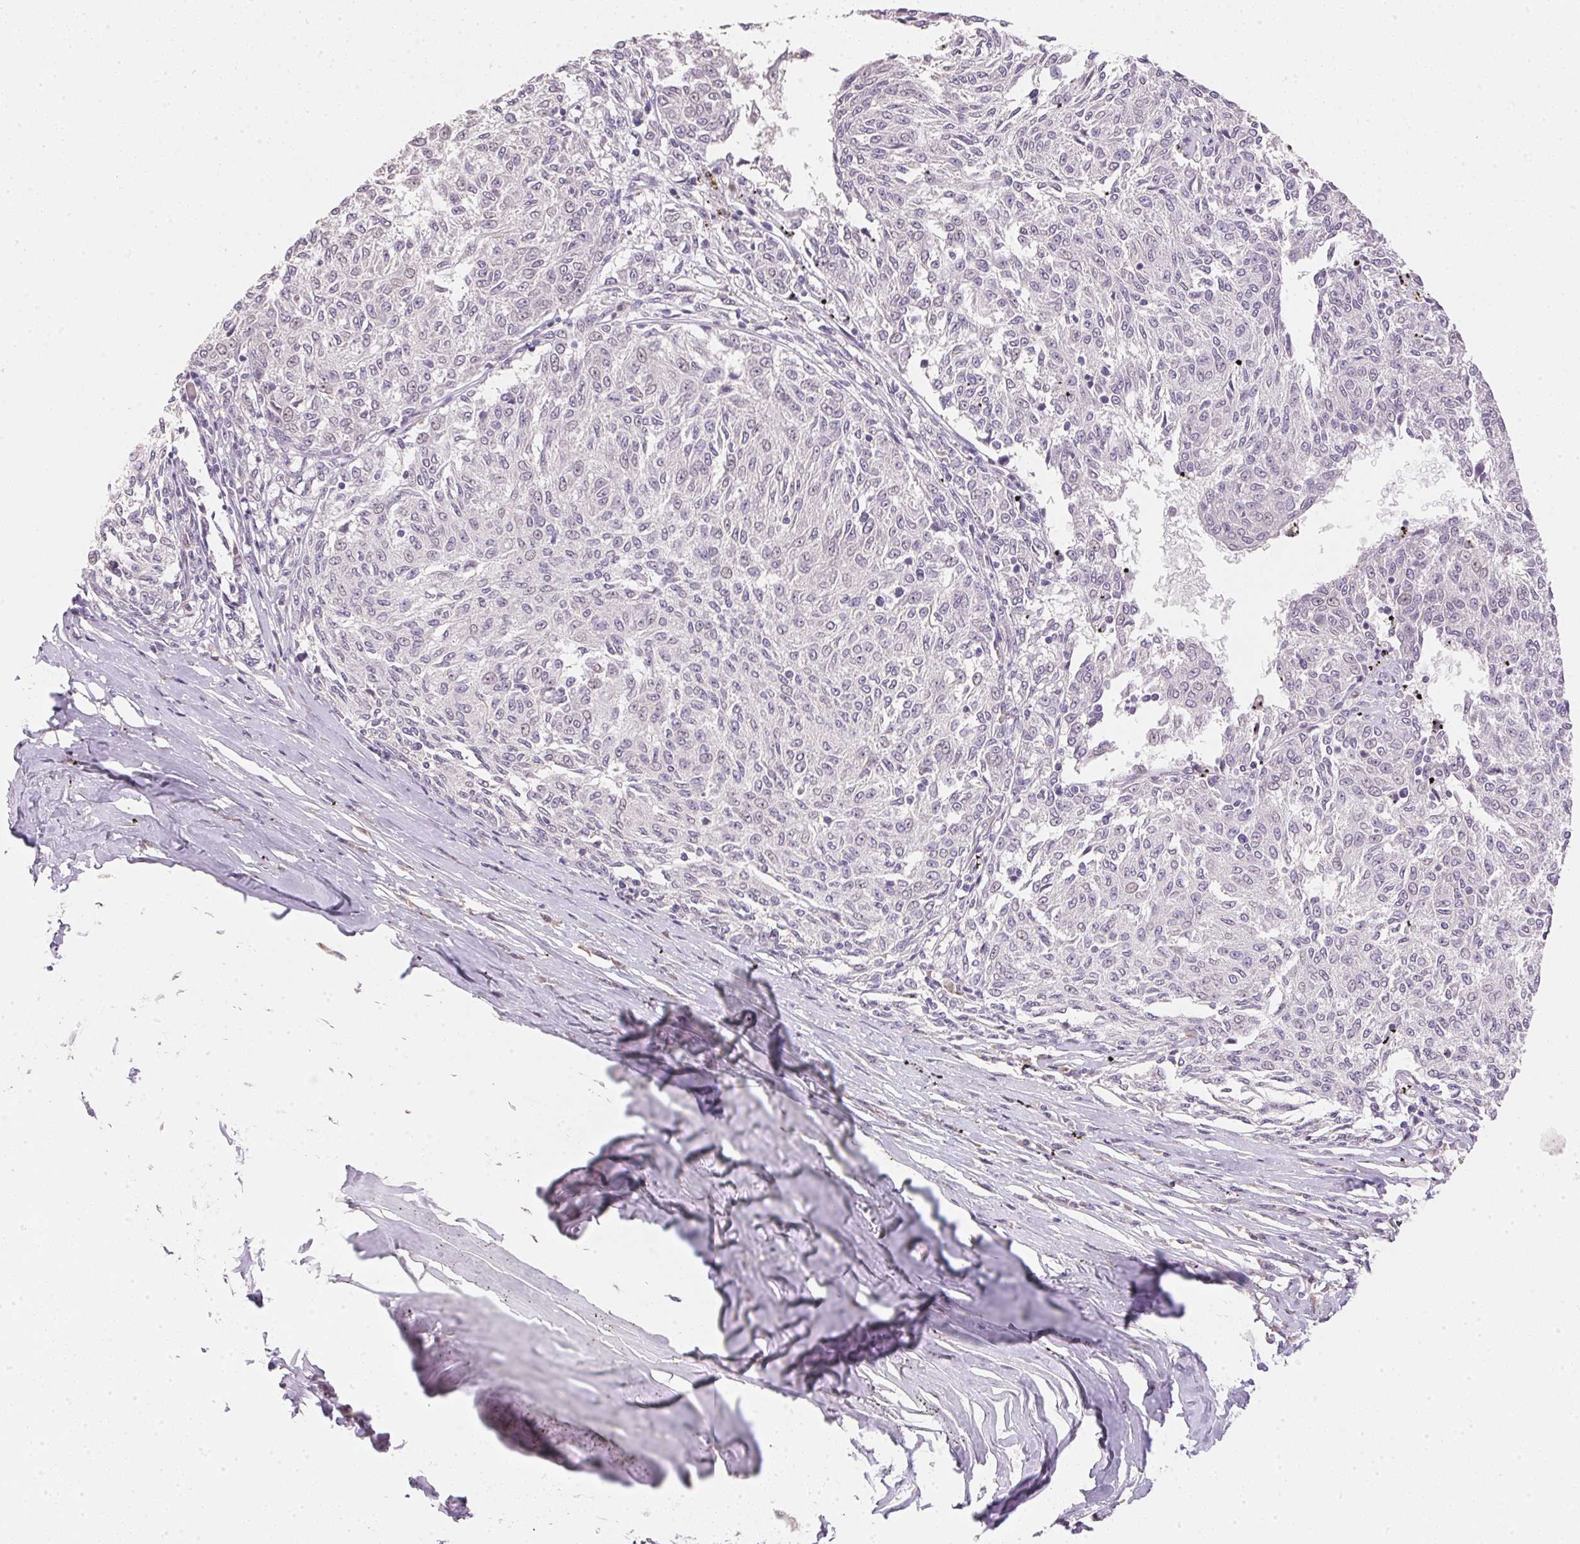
{"staining": {"intensity": "negative", "quantity": "none", "location": "none"}, "tissue": "melanoma", "cell_type": "Tumor cells", "image_type": "cancer", "snomed": [{"axis": "morphology", "description": "Malignant melanoma, NOS"}, {"axis": "topography", "description": "Skin"}], "caption": "High power microscopy photomicrograph of an IHC micrograph of melanoma, revealing no significant positivity in tumor cells. (Immunohistochemistry, brightfield microscopy, high magnification).", "gene": "DHCR24", "patient": {"sex": "female", "age": 72}}